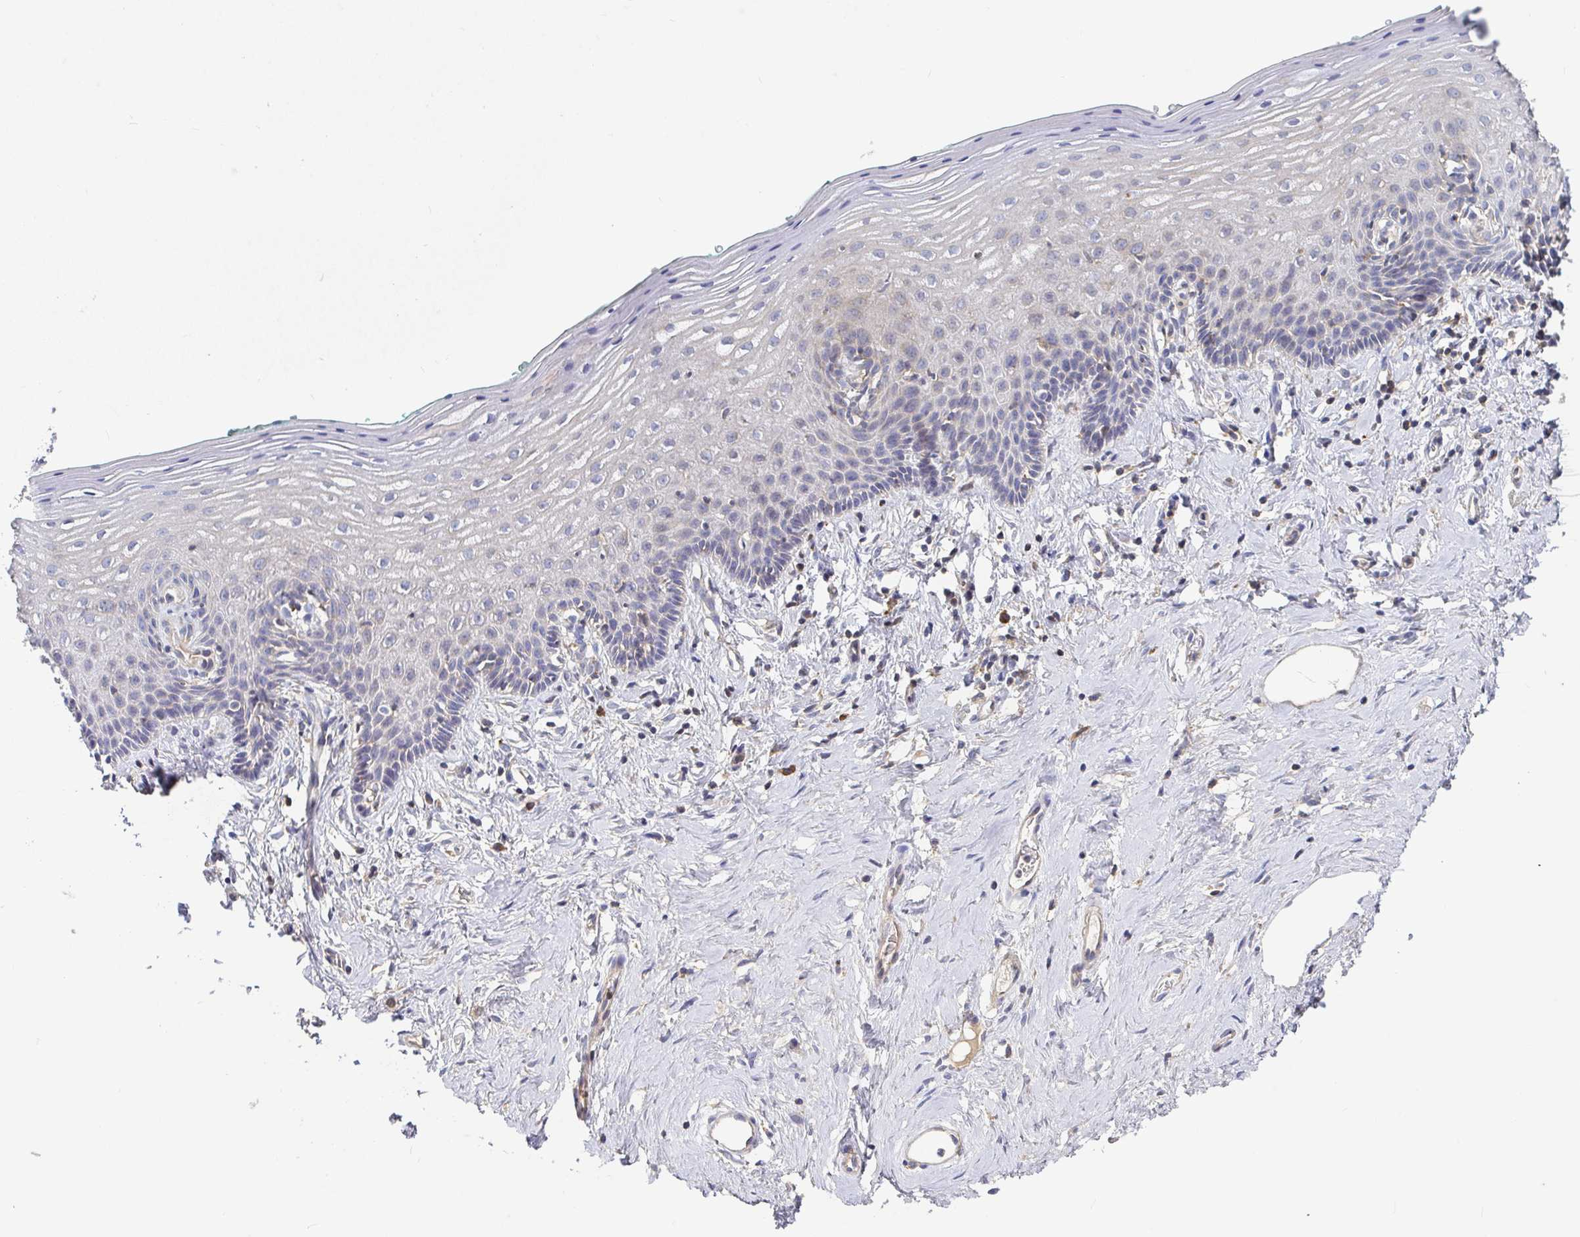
{"staining": {"intensity": "negative", "quantity": "none", "location": "none"}, "tissue": "vagina", "cell_type": "Squamous epithelial cells", "image_type": "normal", "snomed": [{"axis": "morphology", "description": "Normal tissue, NOS"}, {"axis": "topography", "description": "Vagina"}], "caption": "An immunohistochemistry micrograph of unremarkable vagina is shown. There is no staining in squamous epithelial cells of vagina. (Immunohistochemistry, brightfield microscopy, high magnification).", "gene": "IRAK2", "patient": {"sex": "female", "age": 42}}